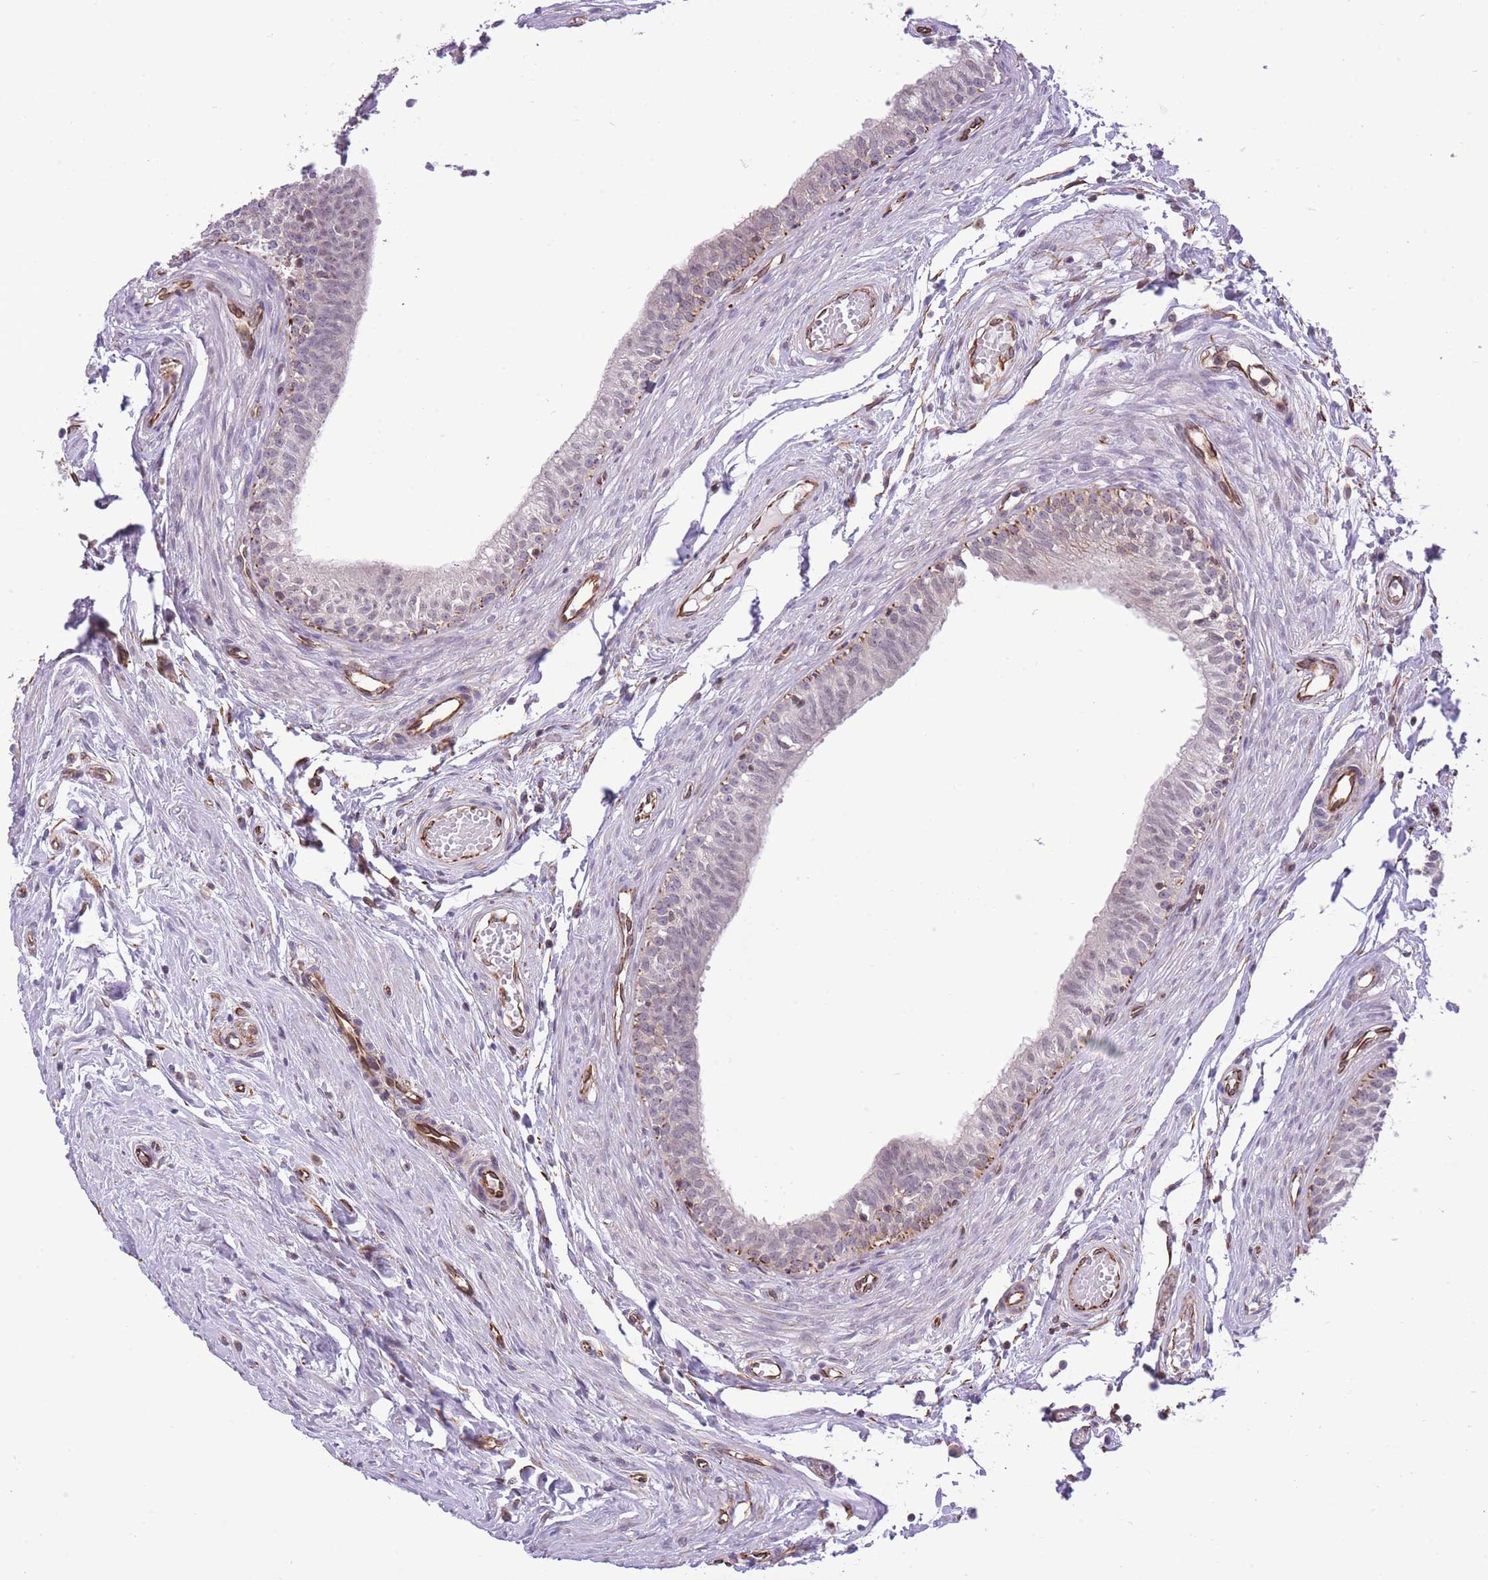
{"staining": {"intensity": "moderate", "quantity": "<25%", "location": "cytoplasmic/membranous,nuclear"}, "tissue": "epididymis", "cell_type": "Glandular cells", "image_type": "normal", "snomed": [{"axis": "morphology", "description": "Normal tissue, NOS"}, {"axis": "topography", "description": "Epididymis, spermatic cord, NOS"}], "caption": "Protein staining of unremarkable epididymis displays moderate cytoplasmic/membranous,nuclear staining in about <25% of glandular cells.", "gene": "ELL", "patient": {"sex": "male", "age": 22}}